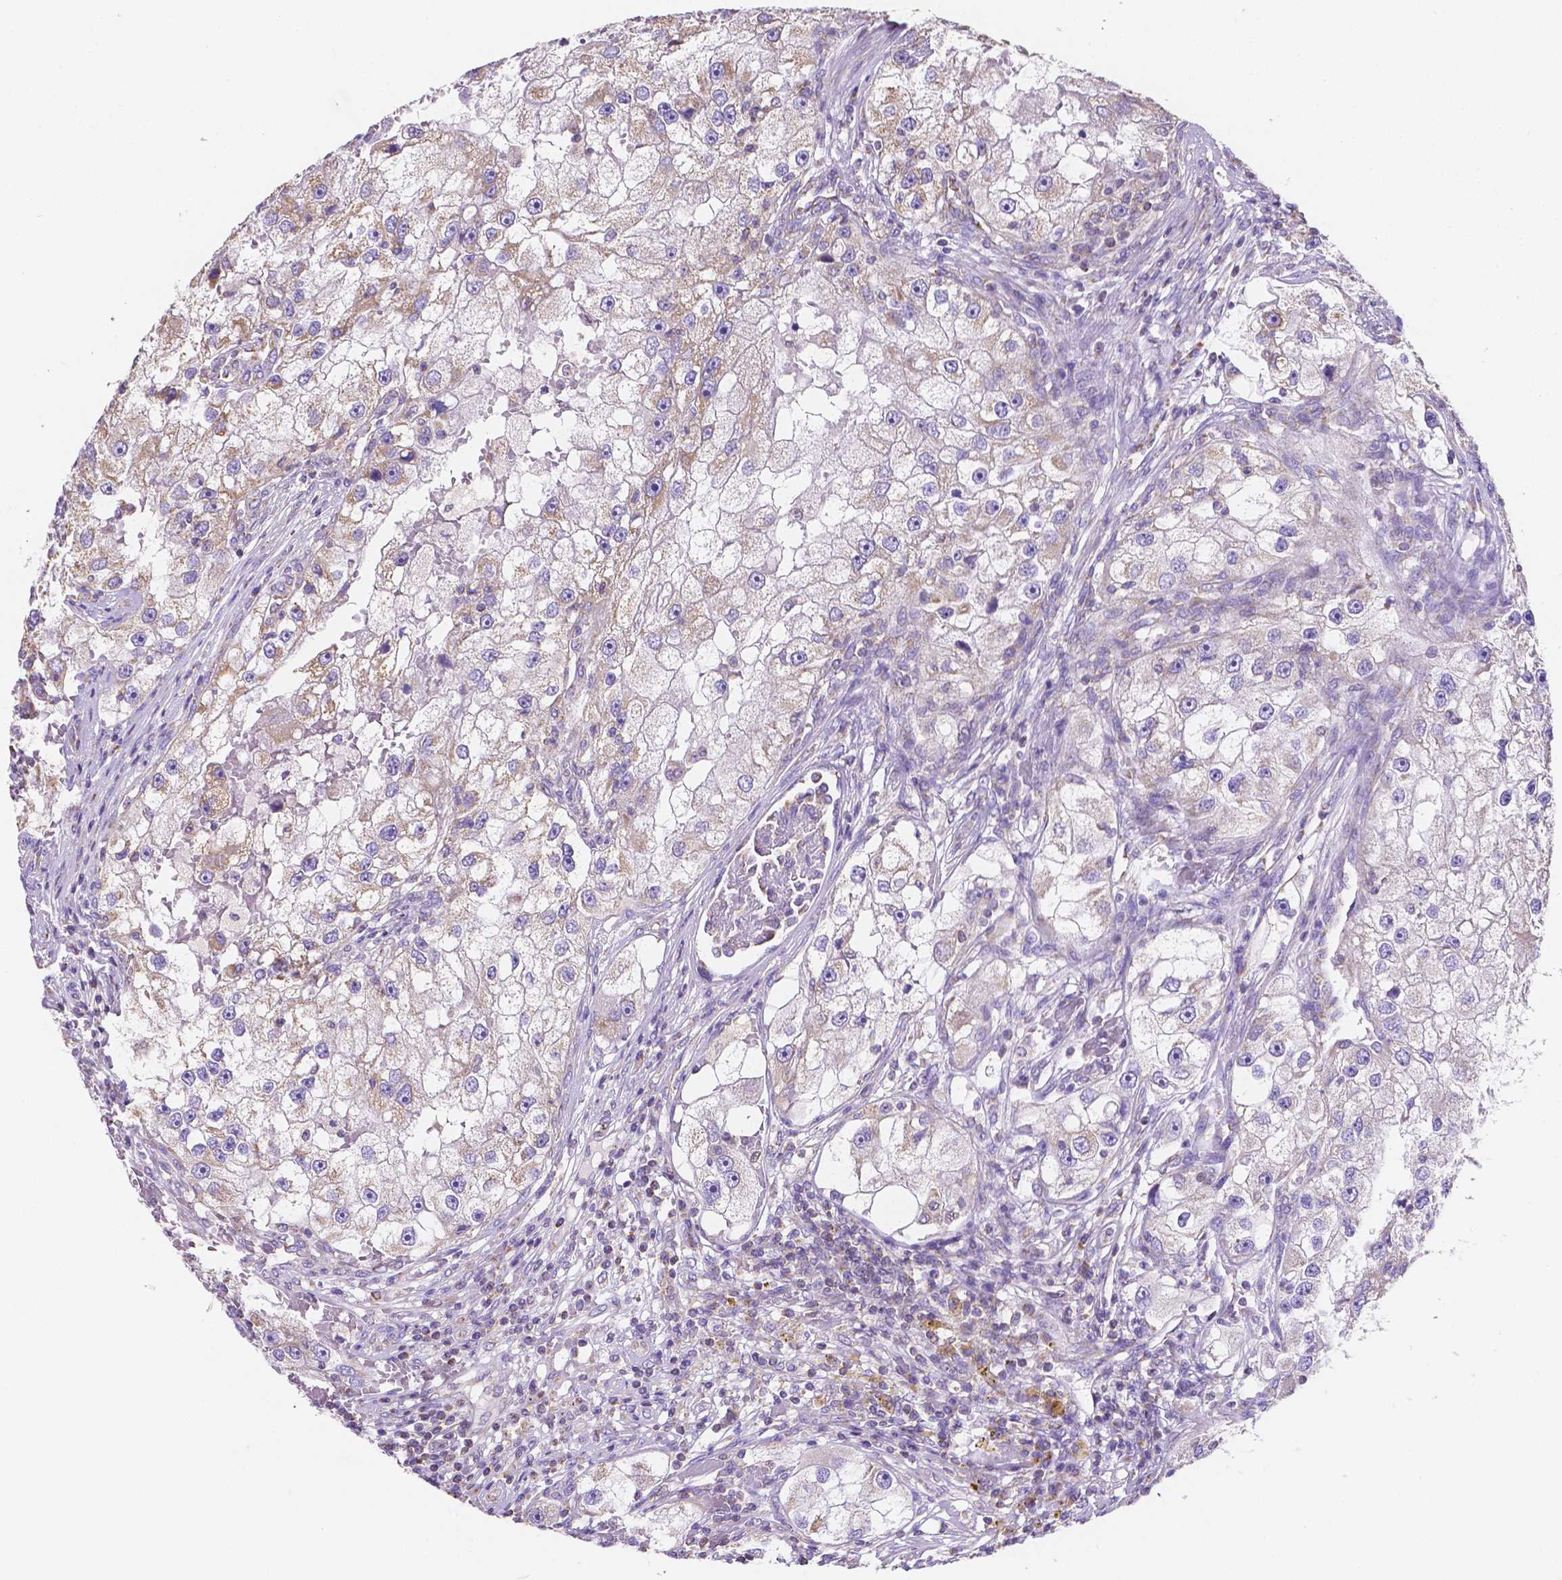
{"staining": {"intensity": "weak", "quantity": "25%-75%", "location": "cytoplasmic/membranous"}, "tissue": "renal cancer", "cell_type": "Tumor cells", "image_type": "cancer", "snomed": [{"axis": "morphology", "description": "Adenocarcinoma, NOS"}, {"axis": "topography", "description": "Kidney"}], "caption": "Protein staining of renal cancer tissue displays weak cytoplasmic/membranous positivity in about 25%-75% of tumor cells.", "gene": "SGTB", "patient": {"sex": "male", "age": 63}}